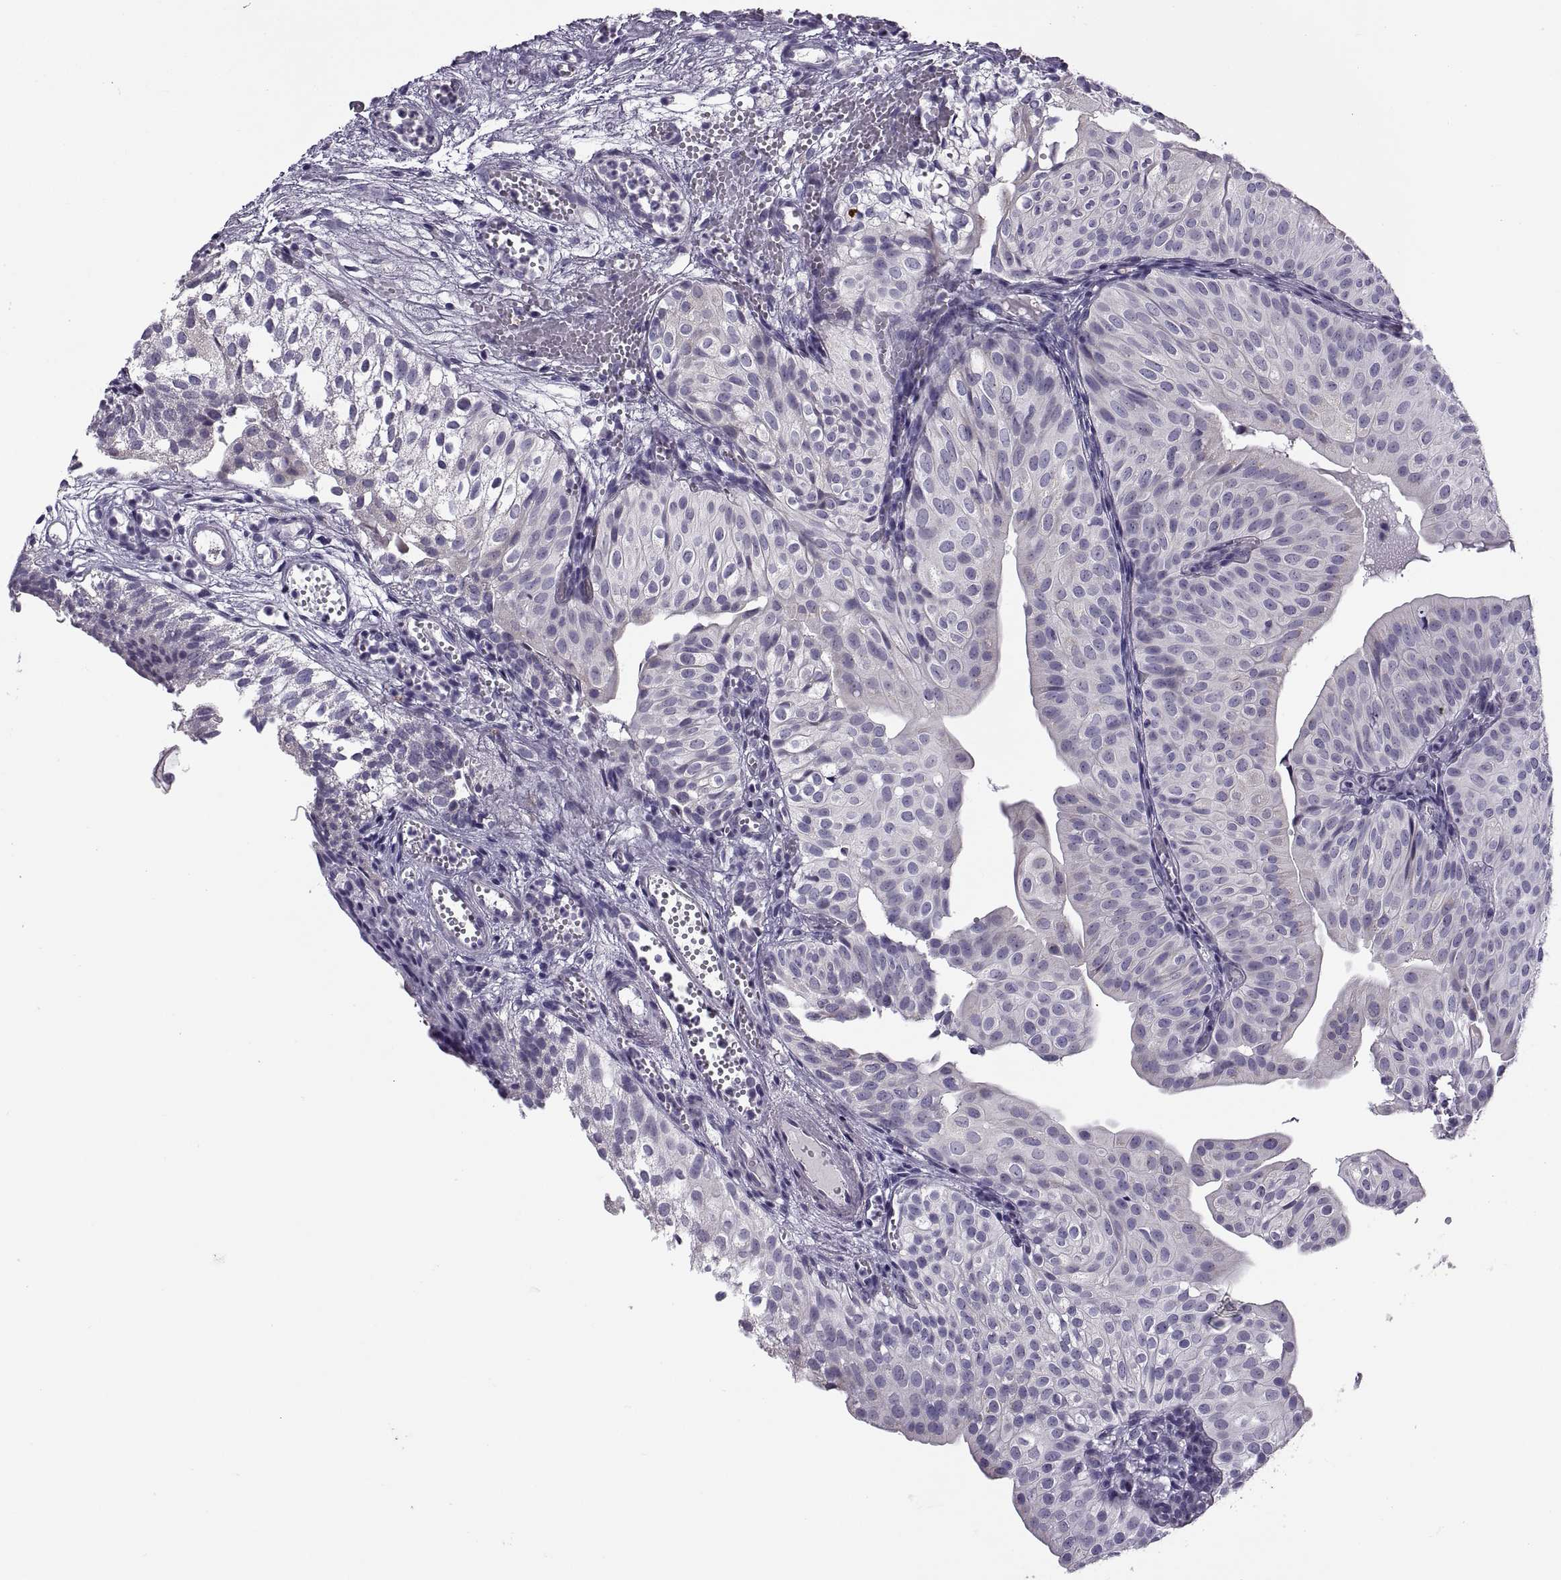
{"staining": {"intensity": "negative", "quantity": "none", "location": "none"}, "tissue": "urothelial cancer", "cell_type": "Tumor cells", "image_type": "cancer", "snomed": [{"axis": "morphology", "description": "Urothelial carcinoma, Low grade"}, {"axis": "topography", "description": "Urinary bladder"}], "caption": "Micrograph shows no significant protein staining in tumor cells of low-grade urothelial carcinoma.", "gene": "MAGEB1", "patient": {"sex": "male", "age": 72}}